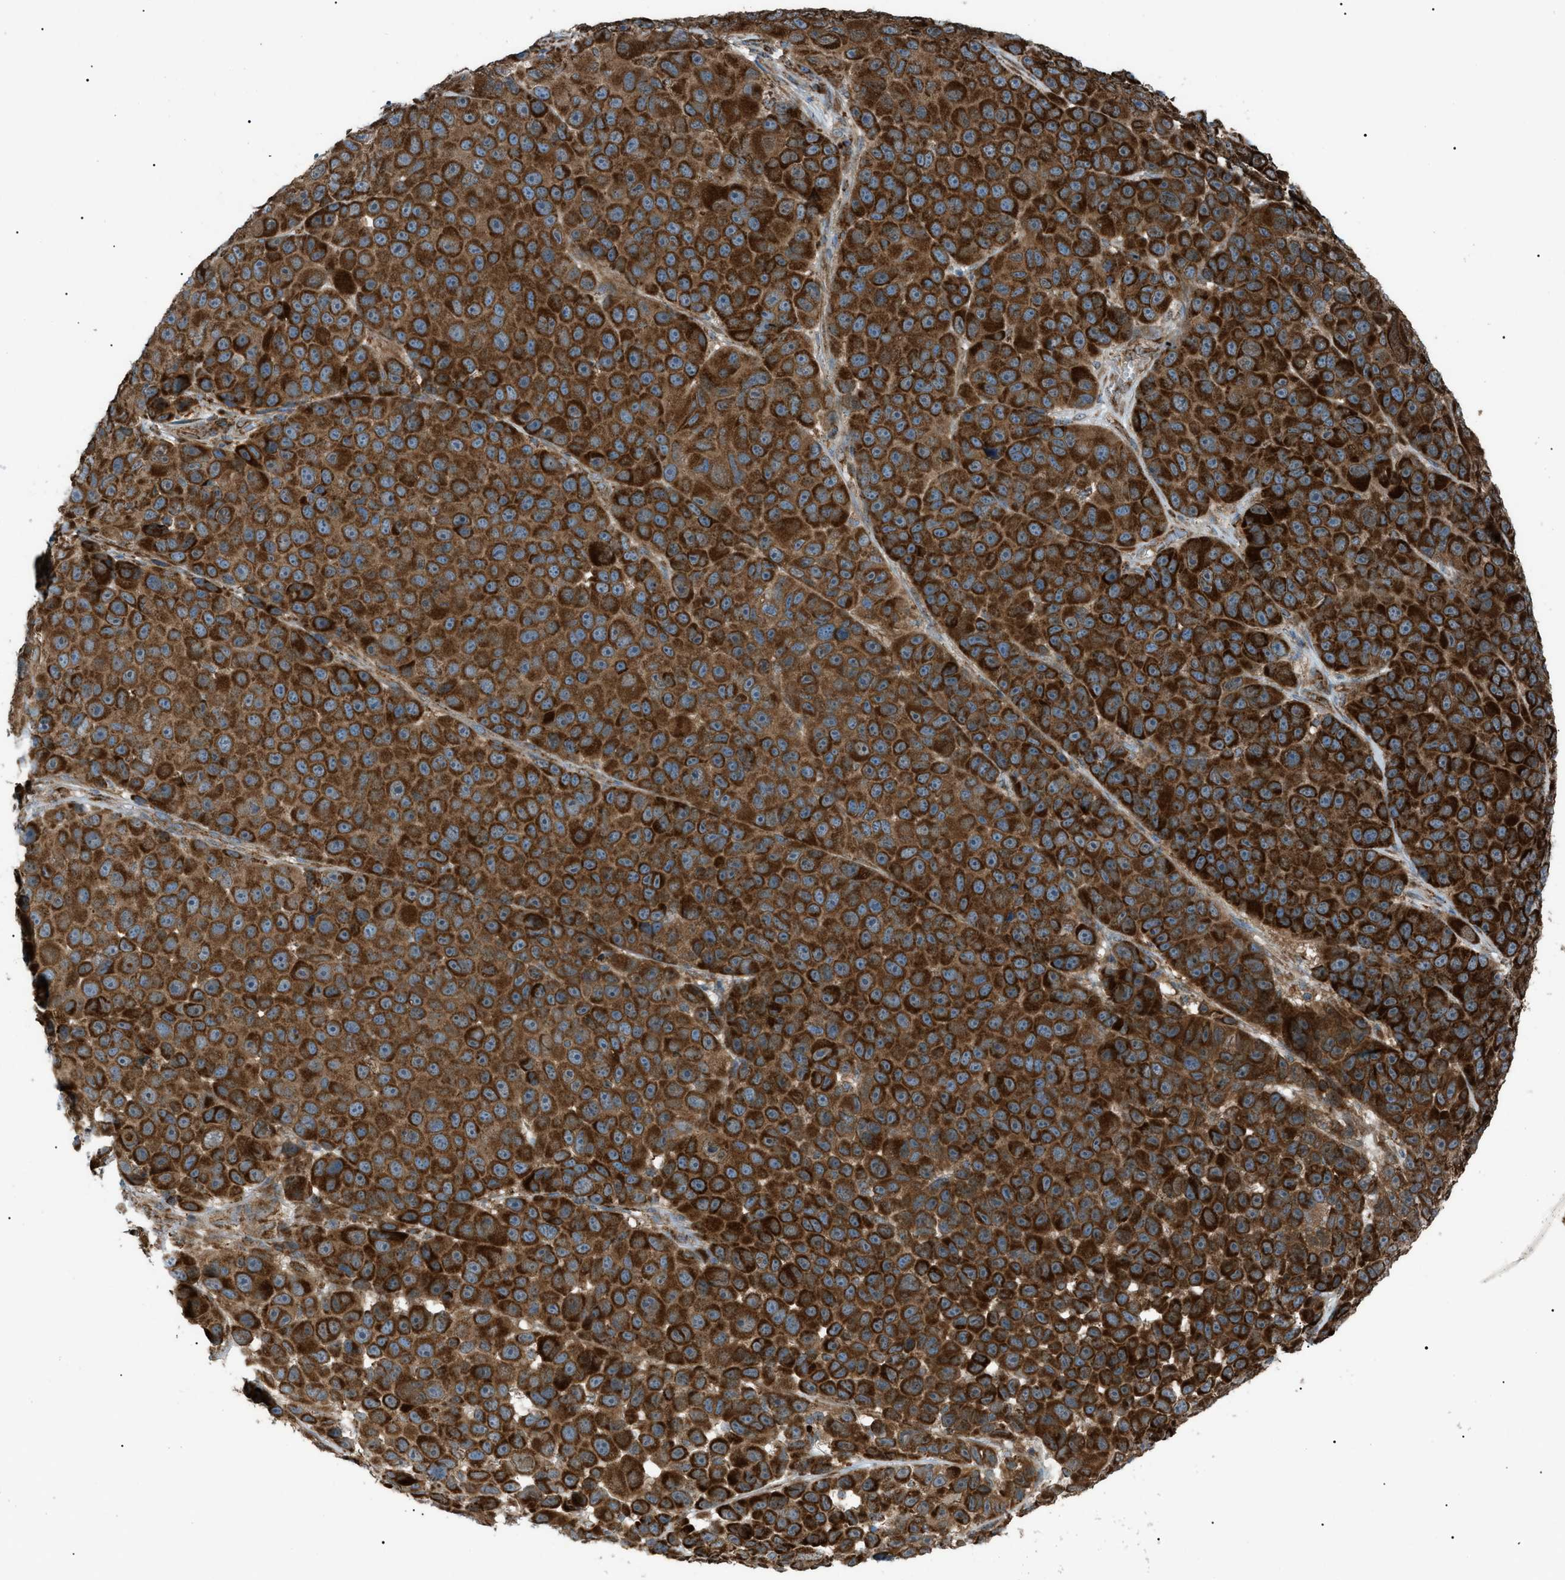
{"staining": {"intensity": "strong", "quantity": ">75%", "location": "cytoplasmic/membranous"}, "tissue": "melanoma", "cell_type": "Tumor cells", "image_type": "cancer", "snomed": [{"axis": "morphology", "description": "Malignant melanoma, NOS"}, {"axis": "topography", "description": "Skin"}], "caption": "Malignant melanoma stained for a protein (brown) demonstrates strong cytoplasmic/membranous positive expression in about >75% of tumor cells.", "gene": "C1GALT1C1", "patient": {"sex": "male", "age": 53}}